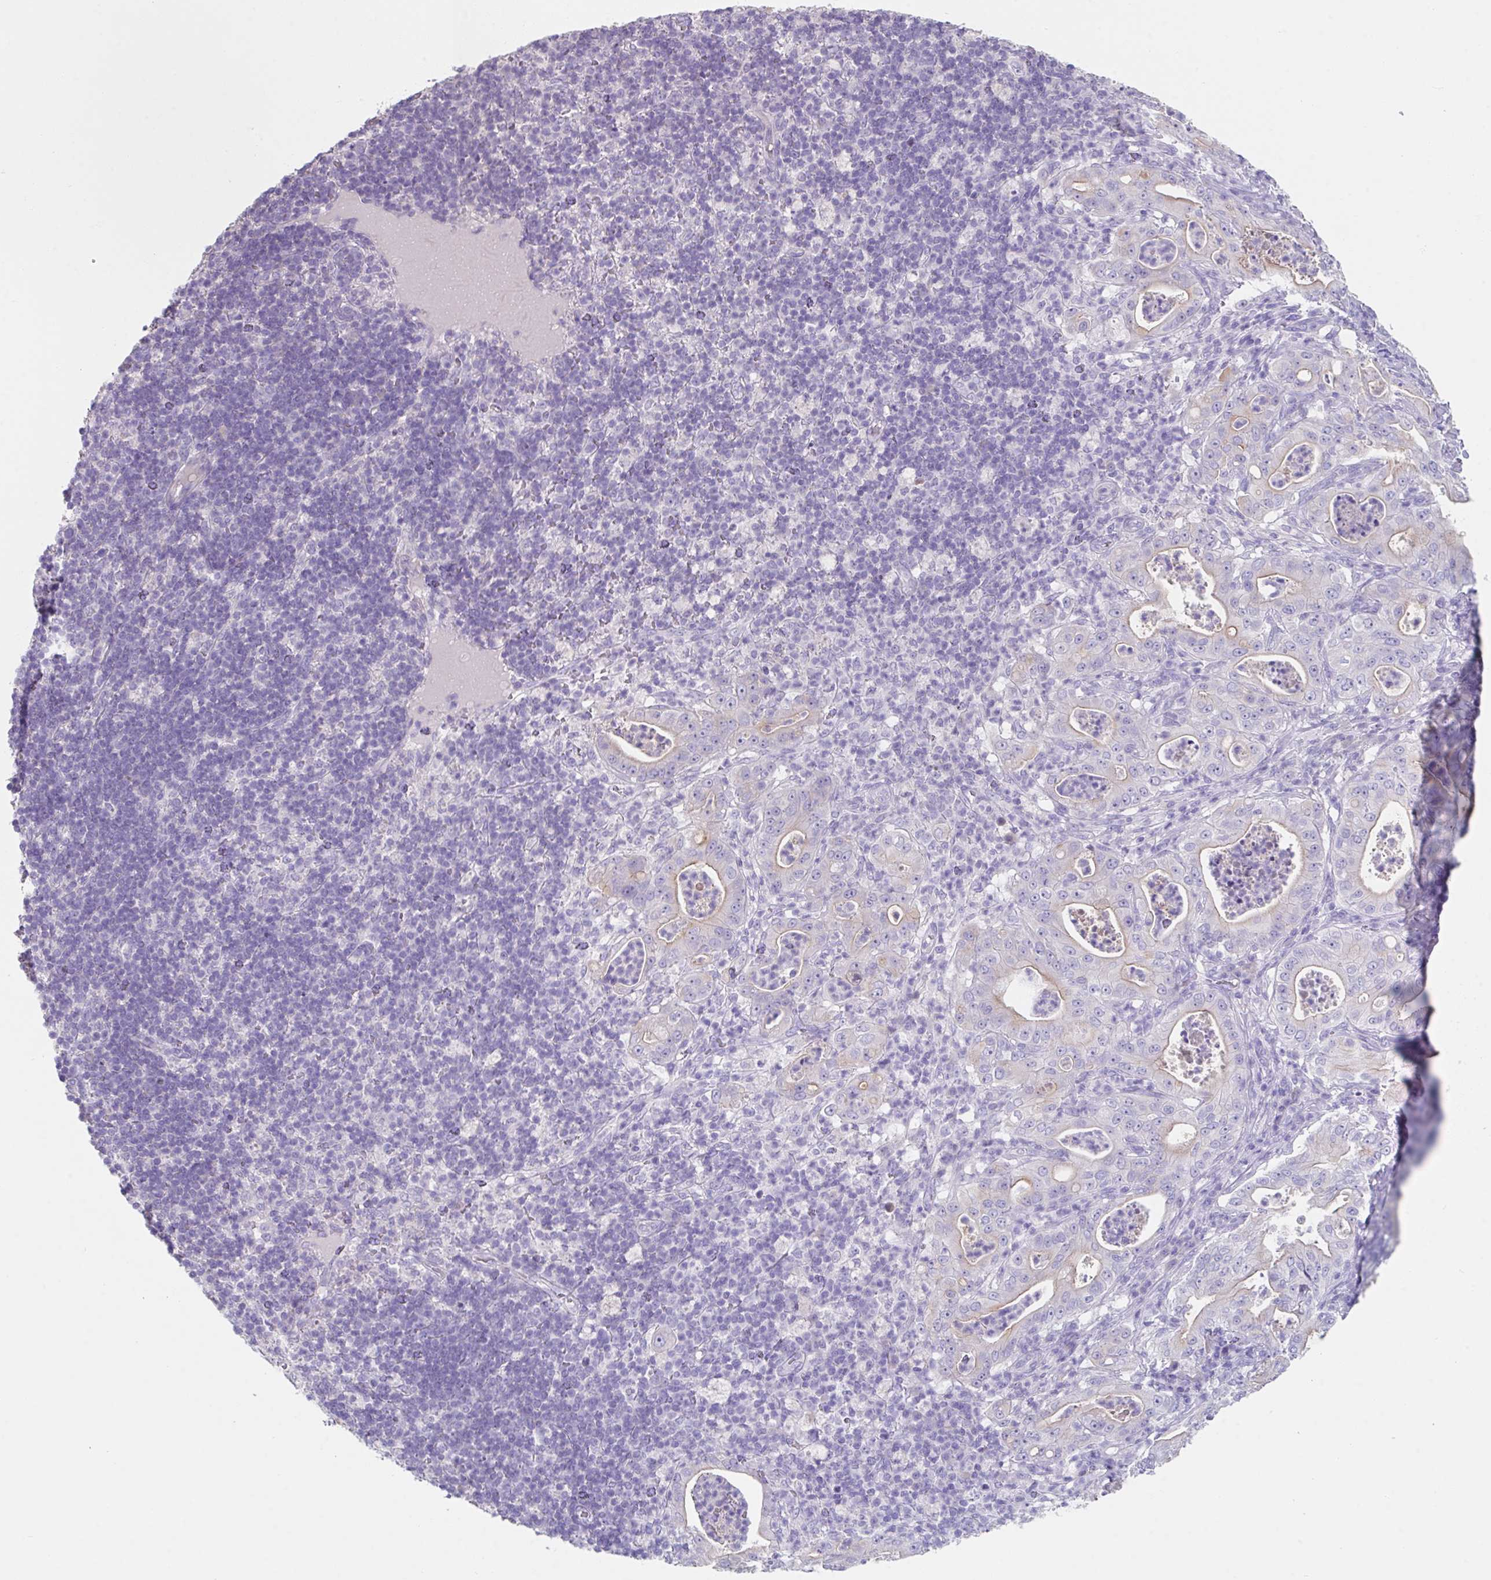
{"staining": {"intensity": "negative", "quantity": "none", "location": "none"}, "tissue": "pancreatic cancer", "cell_type": "Tumor cells", "image_type": "cancer", "snomed": [{"axis": "morphology", "description": "Adenocarcinoma, NOS"}, {"axis": "topography", "description": "Pancreas"}], "caption": "This image is of adenocarcinoma (pancreatic) stained with IHC to label a protein in brown with the nuclei are counter-stained blue. There is no expression in tumor cells. (DAB immunohistochemistry, high magnification).", "gene": "SLC44A4", "patient": {"sex": "male", "age": 71}}